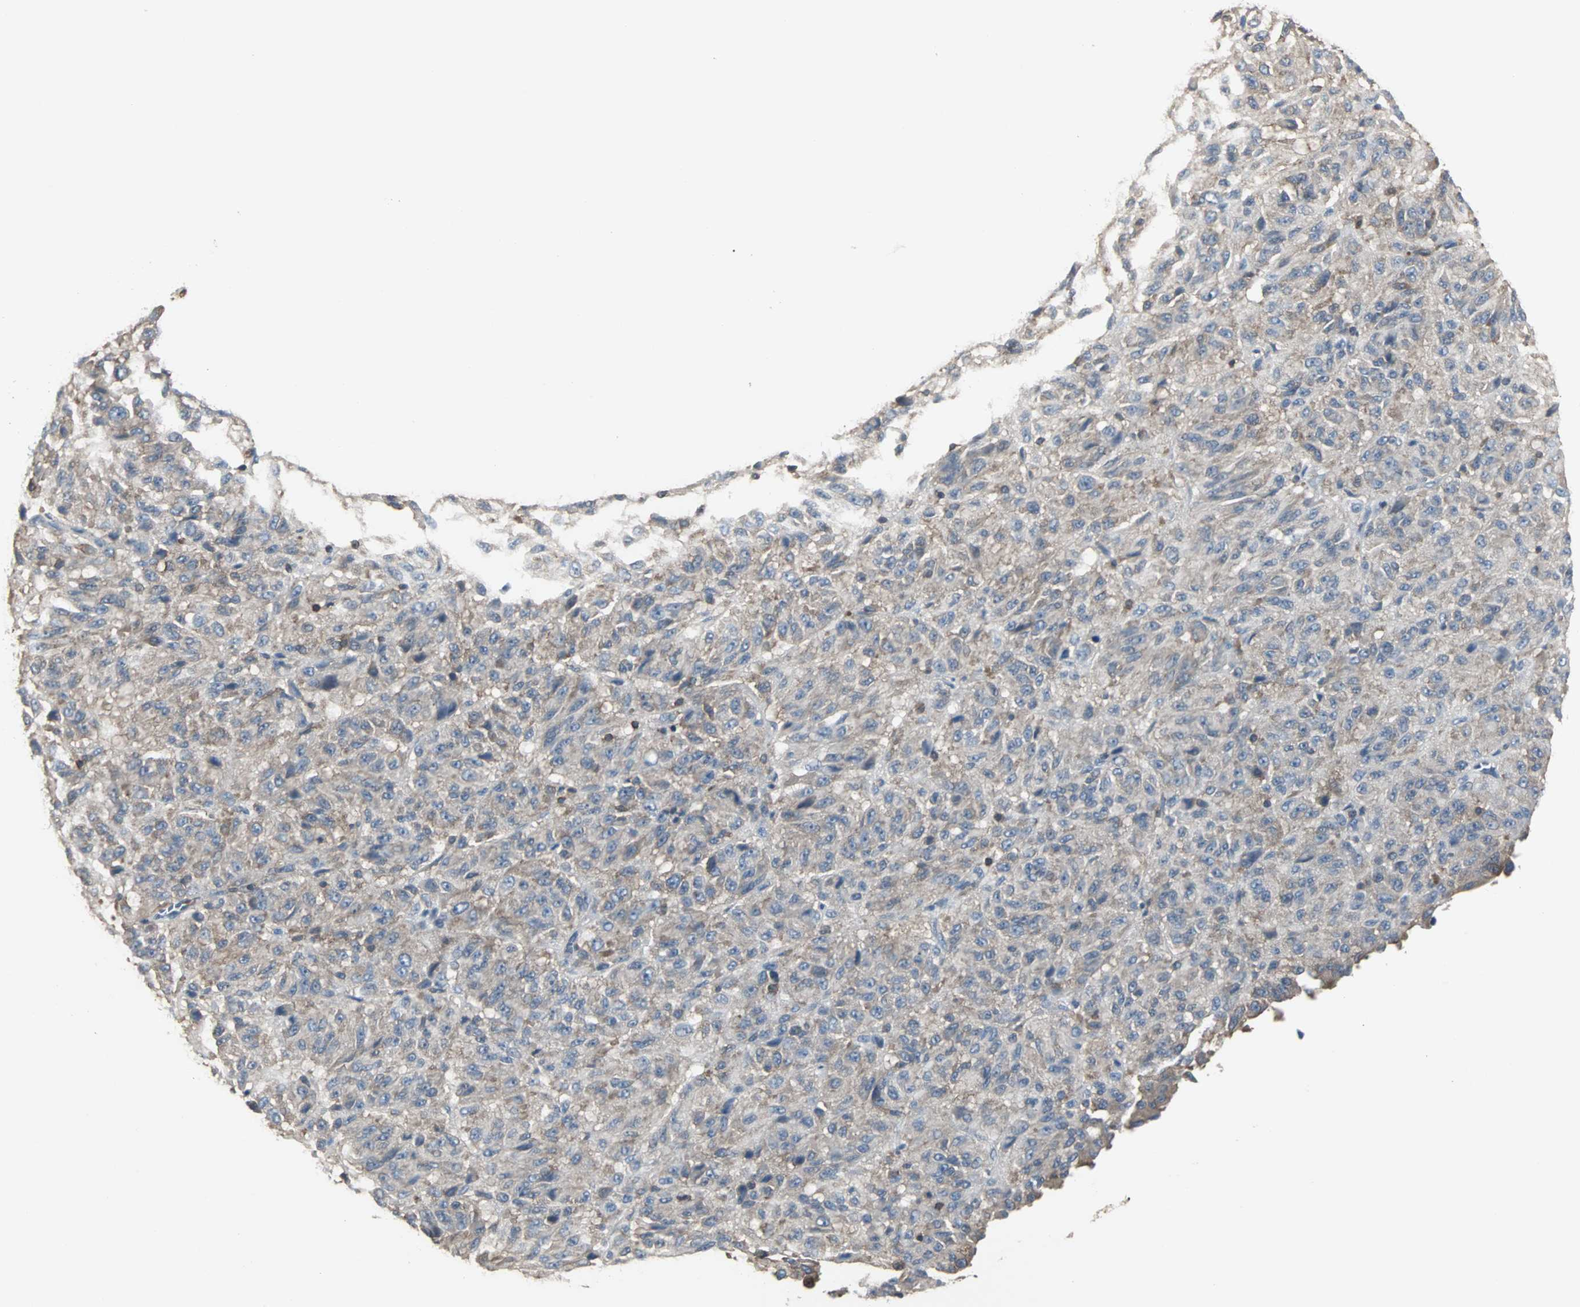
{"staining": {"intensity": "weak", "quantity": ">75%", "location": "cytoplasmic/membranous"}, "tissue": "melanoma", "cell_type": "Tumor cells", "image_type": "cancer", "snomed": [{"axis": "morphology", "description": "Malignant melanoma, Metastatic site"}, {"axis": "topography", "description": "Lung"}], "caption": "A high-resolution micrograph shows immunohistochemistry staining of malignant melanoma (metastatic site), which exhibits weak cytoplasmic/membranous positivity in about >75% of tumor cells.", "gene": "LRRFIP1", "patient": {"sex": "male", "age": 64}}